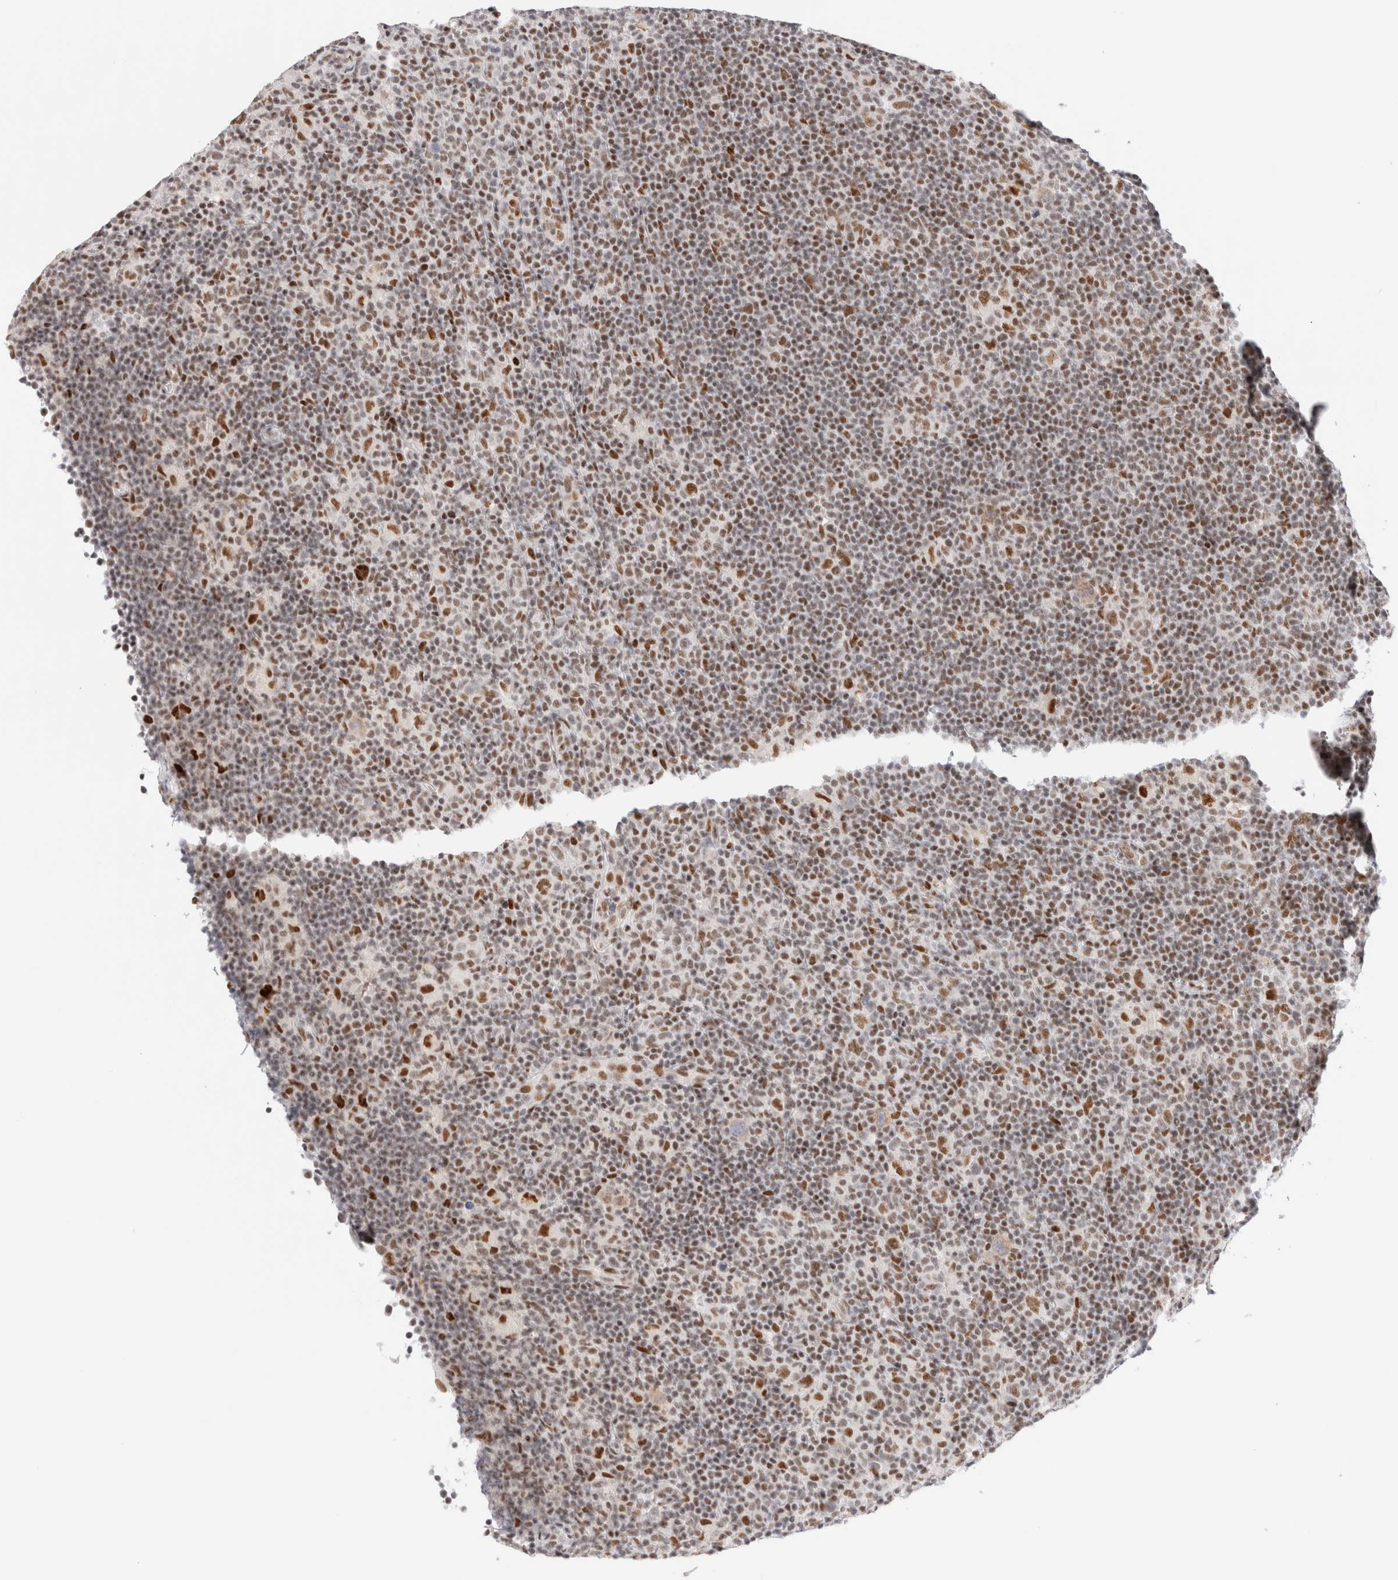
{"staining": {"intensity": "strong", "quantity": "25%-75%", "location": "nuclear"}, "tissue": "lymphoma", "cell_type": "Tumor cells", "image_type": "cancer", "snomed": [{"axis": "morphology", "description": "Hodgkin's disease, NOS"}, {"axis": "topography", "description": "Lymph node"}], "caption": "Tumor cells reveal strong nuclear positivity in about 25%-75% of cells in lymphoma. (DAB IHC, brown staining for protein, blue staining for nuclei).", "gene": "ZNF282", "patient": {"sex": "female", "age": 57}}